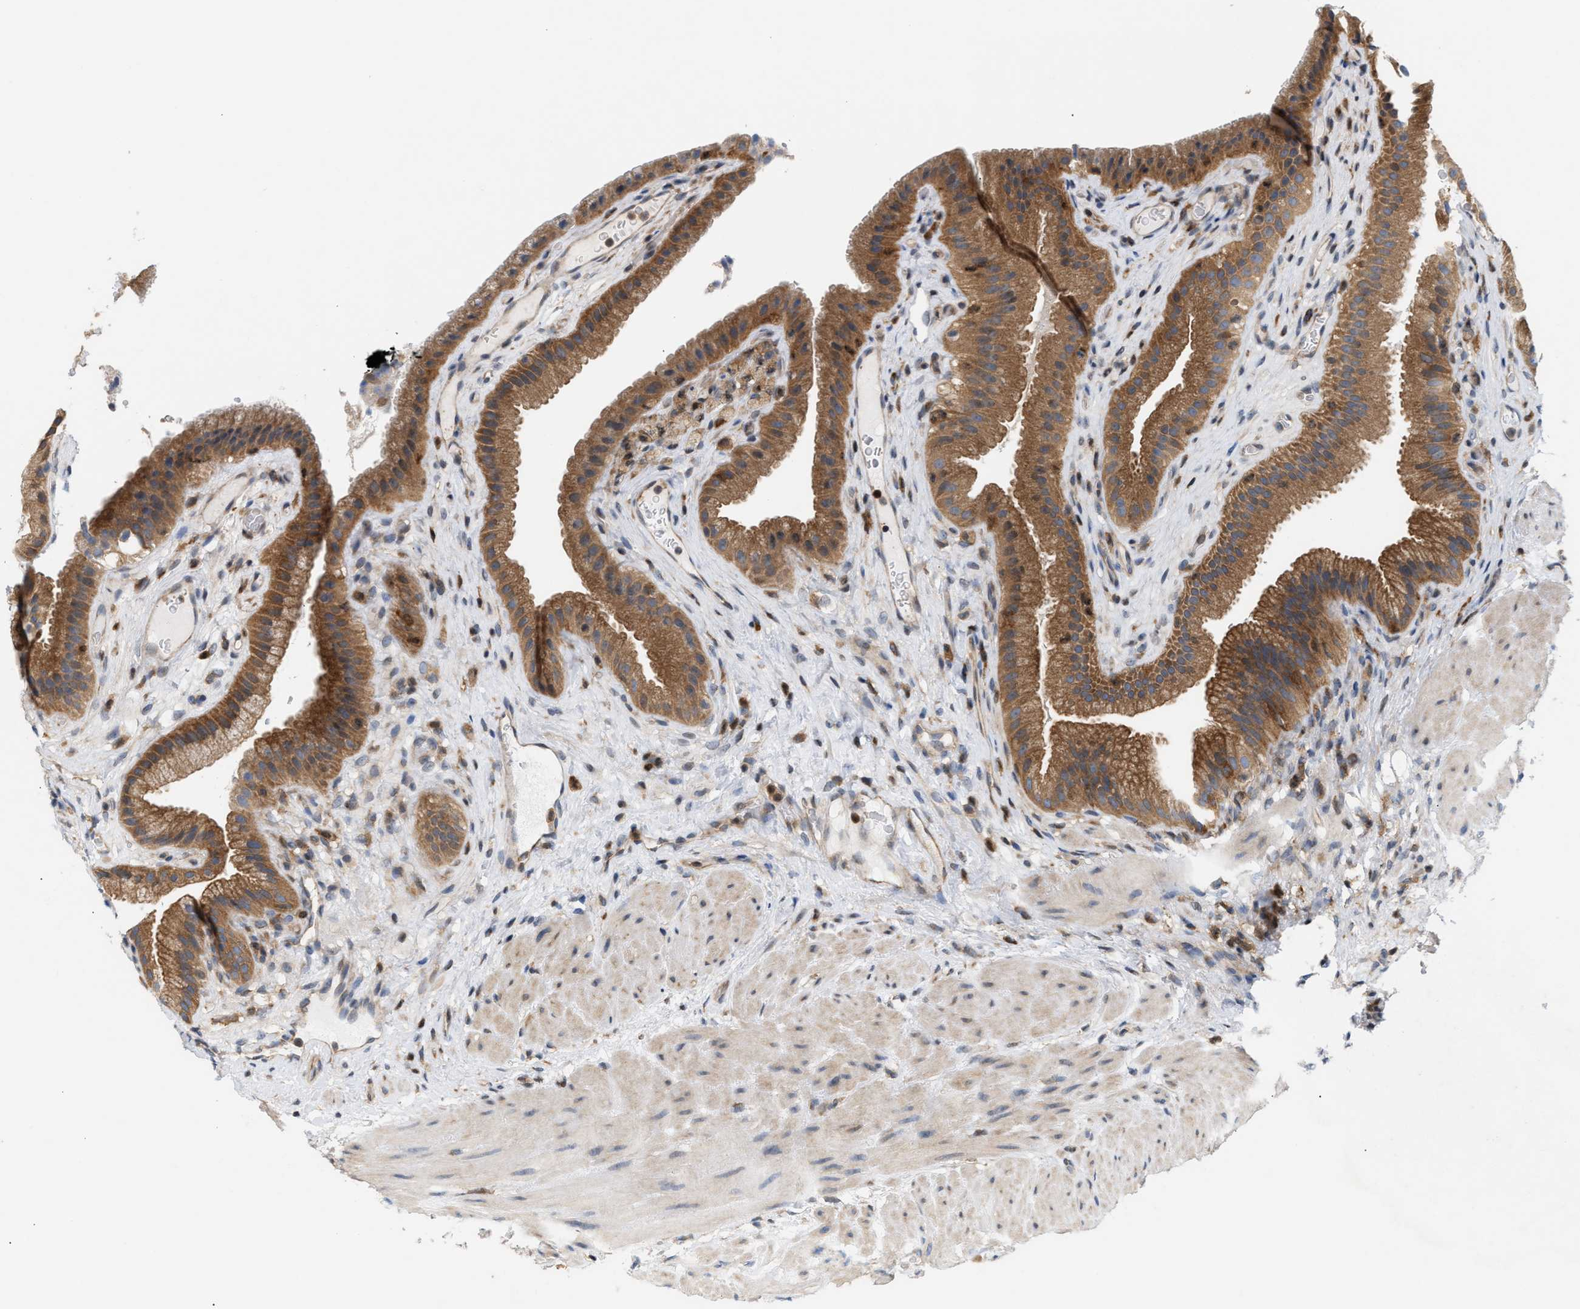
{"staining": {"intensity": "moderate", "quantity": ">75%", "location": "cytoplasmic/membranous"}, "tissue": "gallbladder", "cell_type": "Glandular cells", "image_type": "normal", "snomed": [{"axis": "morphology", "description": "Normal tissue, NOS"}, {"axis": "topography", "description": "Gallbladder"}], "caption": "Brown immunohistochemical staining in unremarkable human gallbladder demonstrates moderate cytoplasmic/membranous staining in approximately >75% of glandular cells.", "gene": "DBNL", "patient": {"sex": "male", "age": 49}}